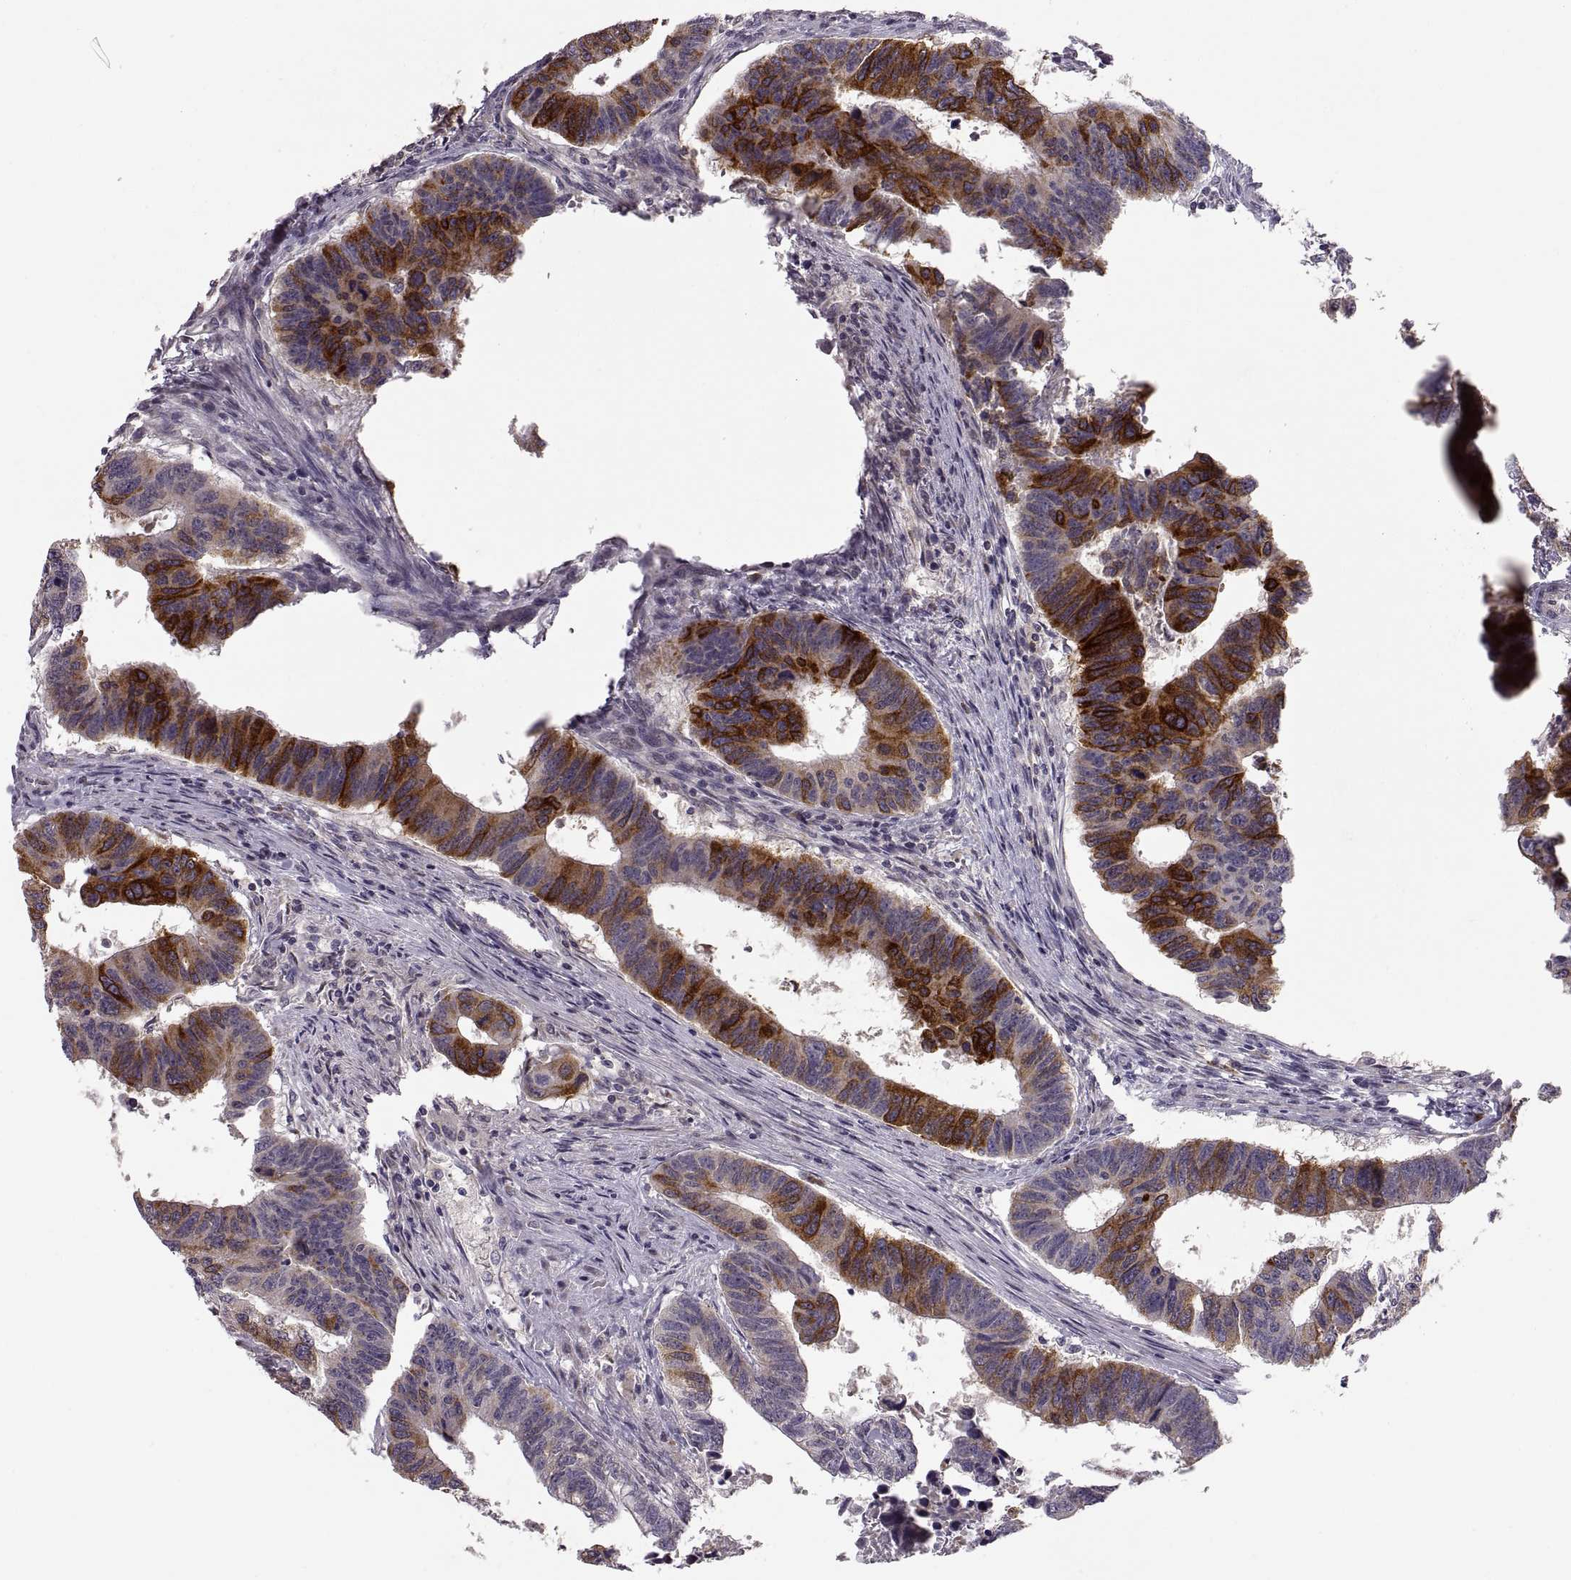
{"staining": {"intensity": "strong", "quantity": "25%-75%", "location": "cytoplasmic/membranous"}, "tissue": "colorectal cancer", "cell_type": "Tumor cells", "image_type": "cancer", "snomed": [{"axis": "morphology", "description": "Adenocarcinoma, NOS"}, {"axis": "topography", "description": "Rectum"}], "caption": "Immunohistochemical staining of colorectal cancer demonstrates high levels of strong cytoplasmic/membranous protein expression in approximately 25%-75% of tumor cells.", "gene": "HMGCR", "patient": {"sex": "female", "age": 85}}